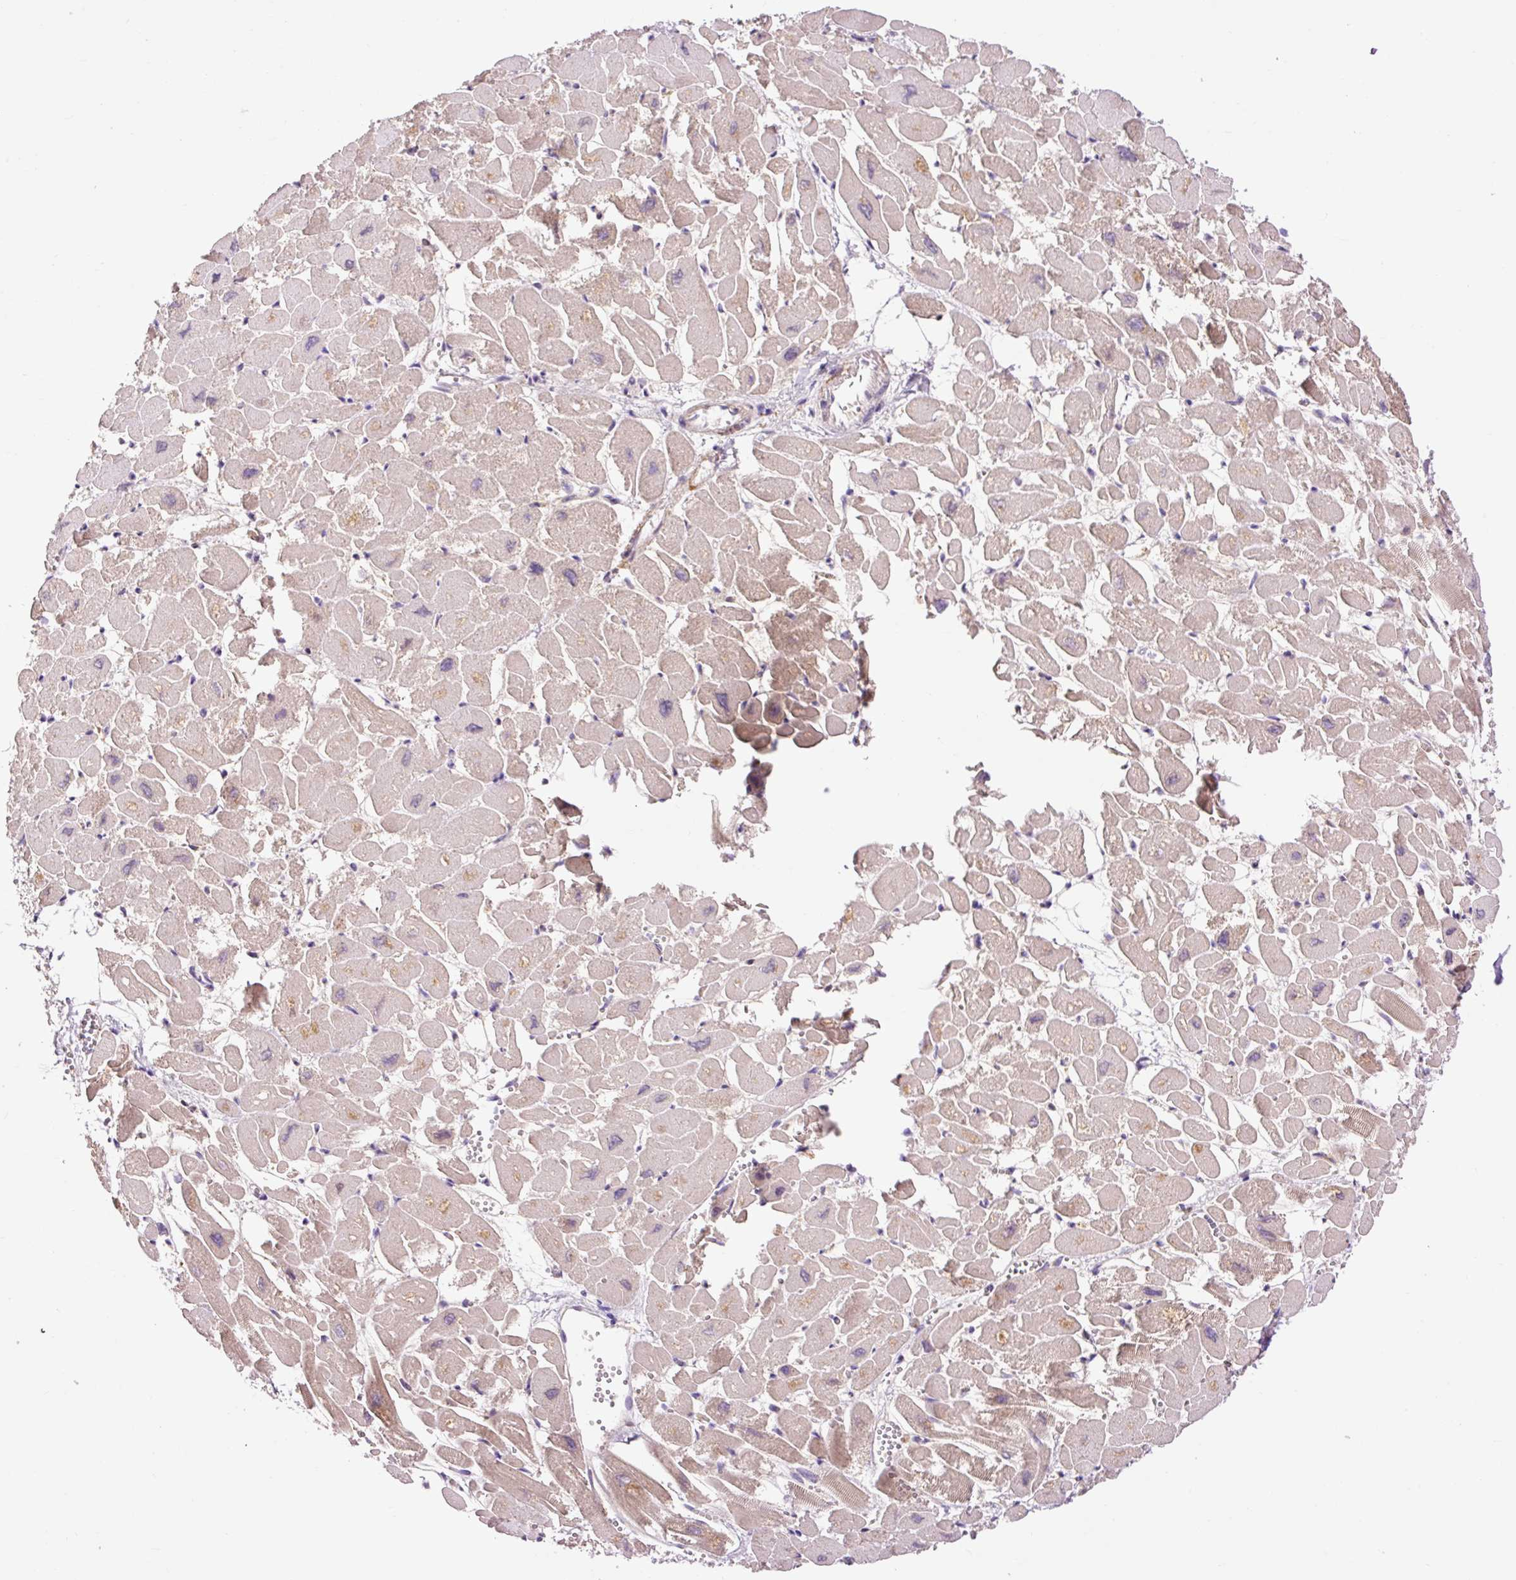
{"staining": {"intensity": "moderate", "quantity": "<25%", "location": "cytoplasmic/membranous"}, "tissue": "heart muscle", "cell_type": "Cardiomyocytes", "image_type": "normal", "snomed": [{"axis": "morphology", "description": "Normal tissue, NOS"}, {"axis": "topography", "description": "Heart"}], "caption": "The immunohistochemical stain shows moderate cytoplasmic/membranous expression in cardiomyocytes of benign heart muscle.", "gene": "CD83", "patient": {"sex": "male", "age": 54}}